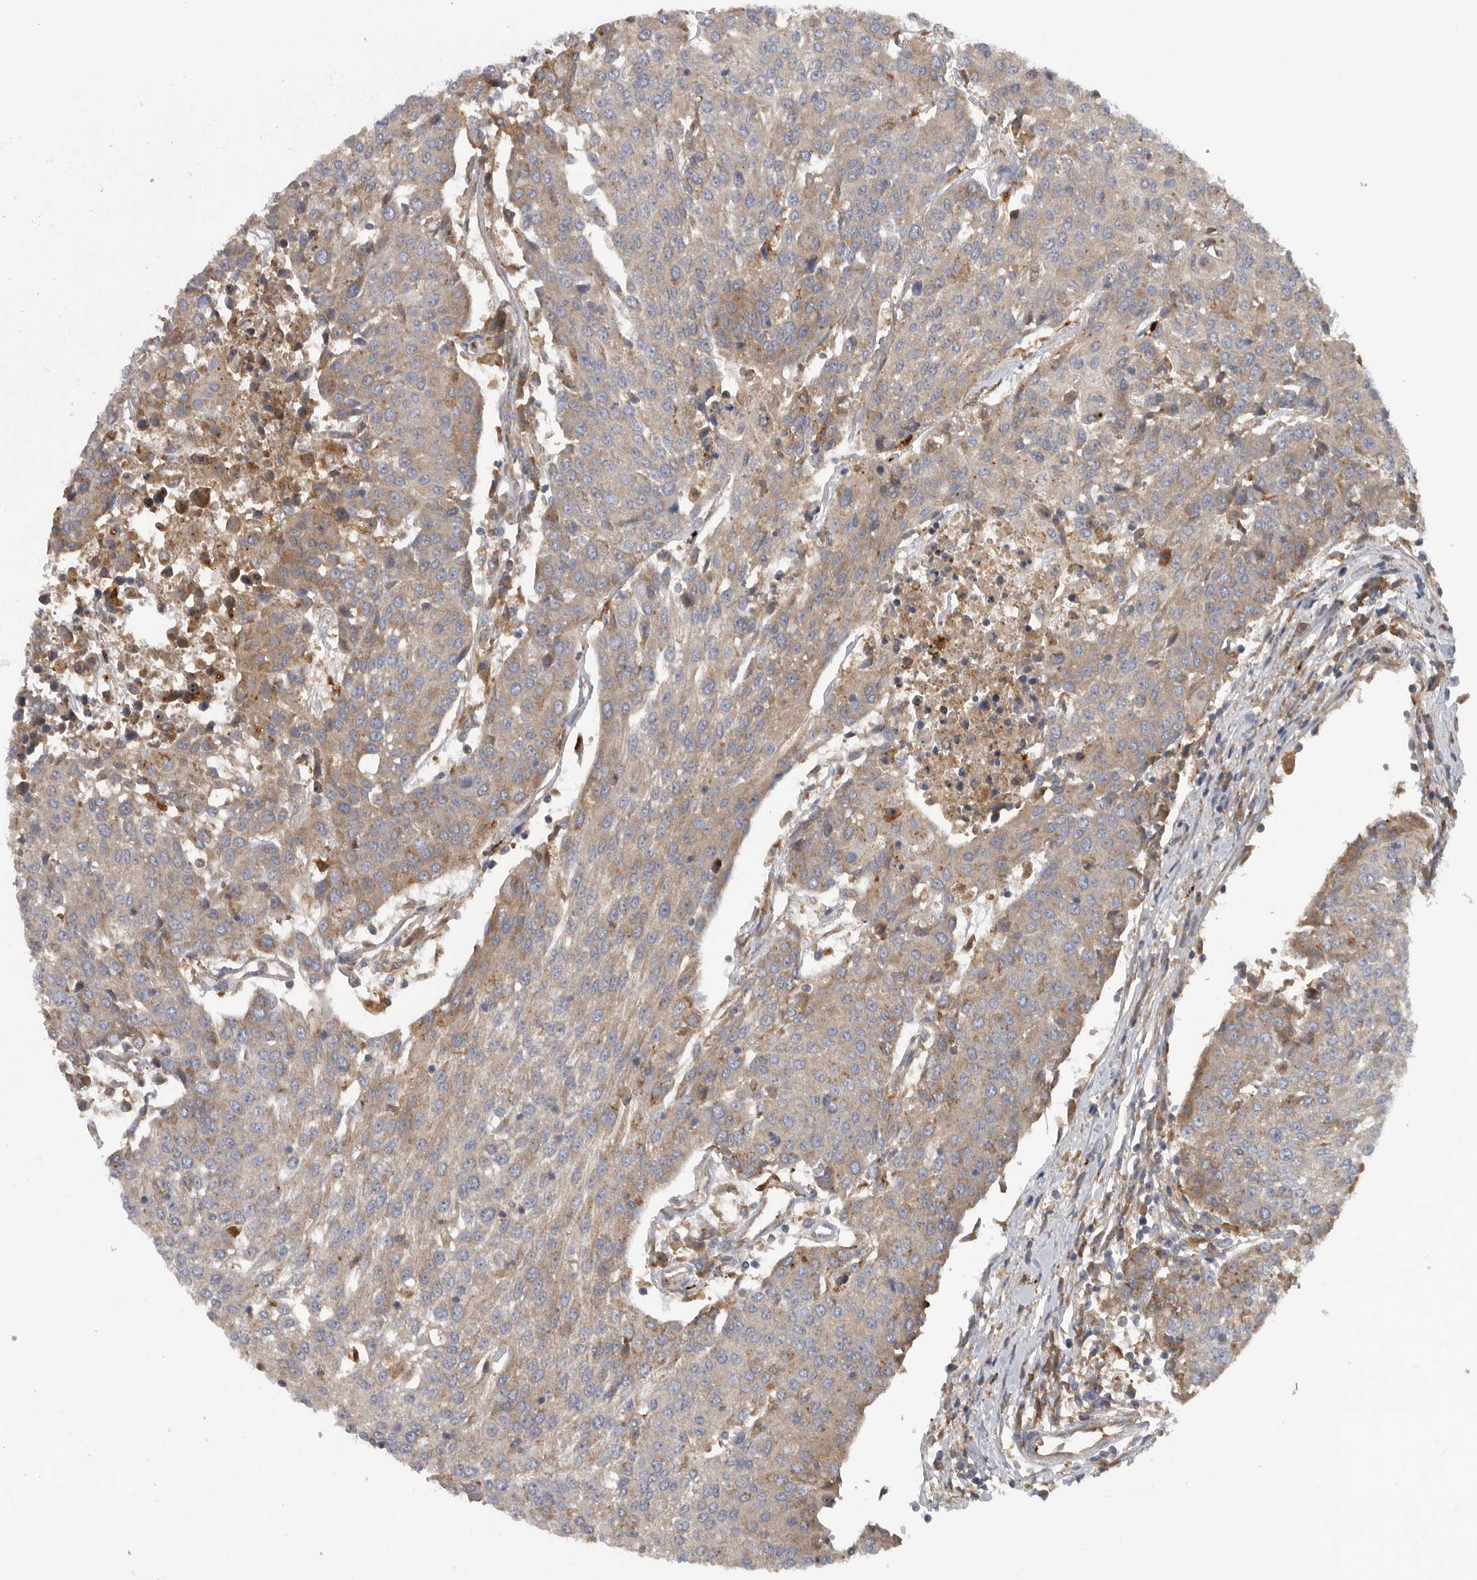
{"staining": {"intensity": "weak", "quantity": "25%-75%", "location": "cytoplasmic/membranous"}, "tissue": "urothelial cancer", "cell_type": "Tumor cells", "image_type": "cancer", "snomed": [{"axis": "morphology", "description": "Urothelial carcinoma, High grade"}, {"axis": "topography", "description": "Urinary bladder"}], "caption": "Immunohistochemistry (IHC) histopathology image of neoplastic tissue: high-grade urothelial carcinoma stained using immunohistochemistry displays low levels of weak protein expression localized specifically in the cytoplasmic/membranous of tumor cells, appearing as a cytoplasmic/membranous brown color.", "gene": "C1orf109", "patient": {"sex": "female", "age": 85}}